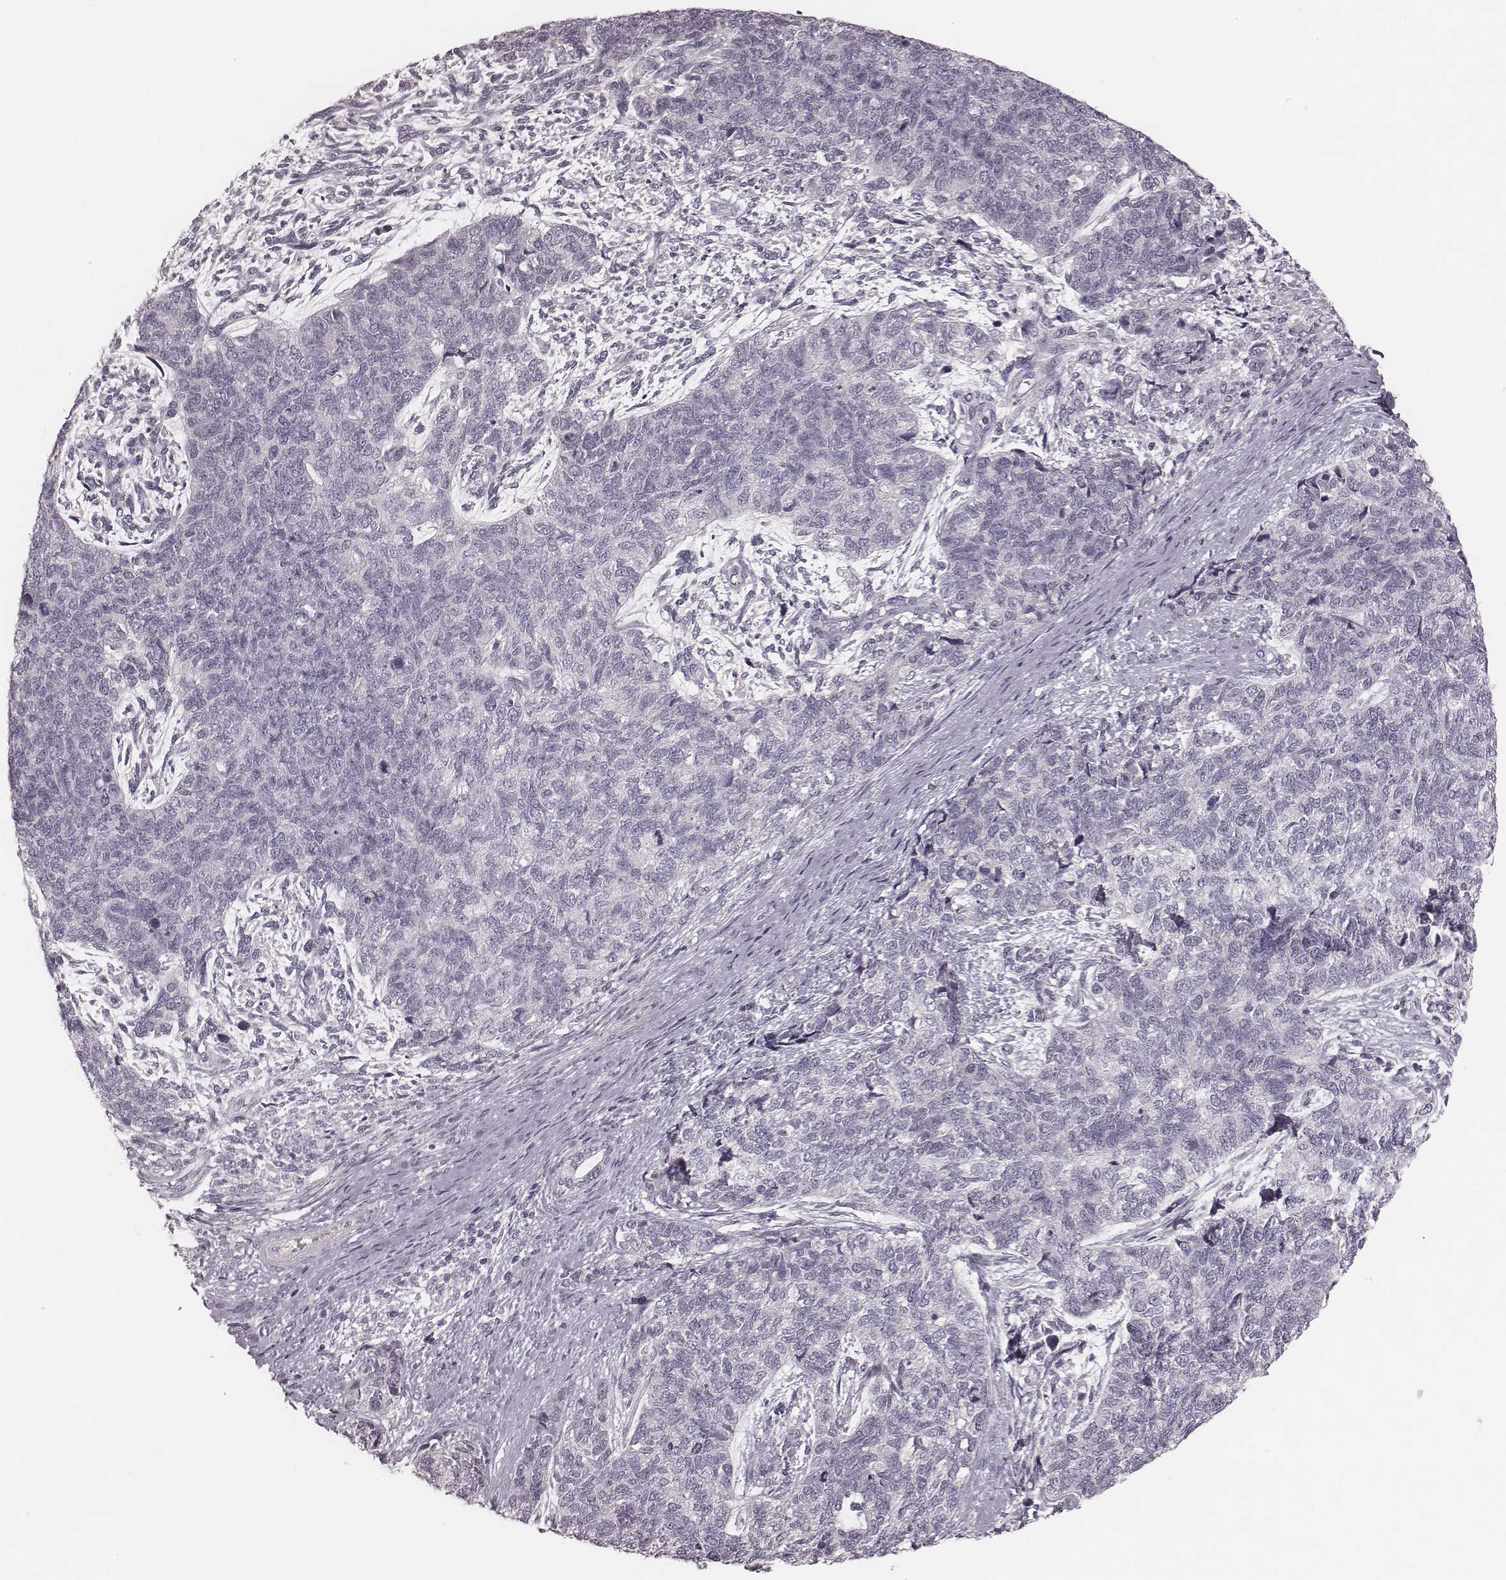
{"staining": {"intensity": "negative", "quantity": "none", "location": "none"}, "tissue": "cervical cancer", "cell_type": "Tumor cells", "image_type": "cancer", "snomed": [{"axis": "morphology", "description": "Squamous cell carcinoma, NOS"}, {"axis": "topography", "description": "Cervix"}], "caption": "Human cervical cancer (squamous cell carcinoma) stained for a protein using immunohistochemistry (IHC) demonstrates no expression in tumor cells.", "gene": "SMIM24", "patient": {"sex": "female", "age": 63}}